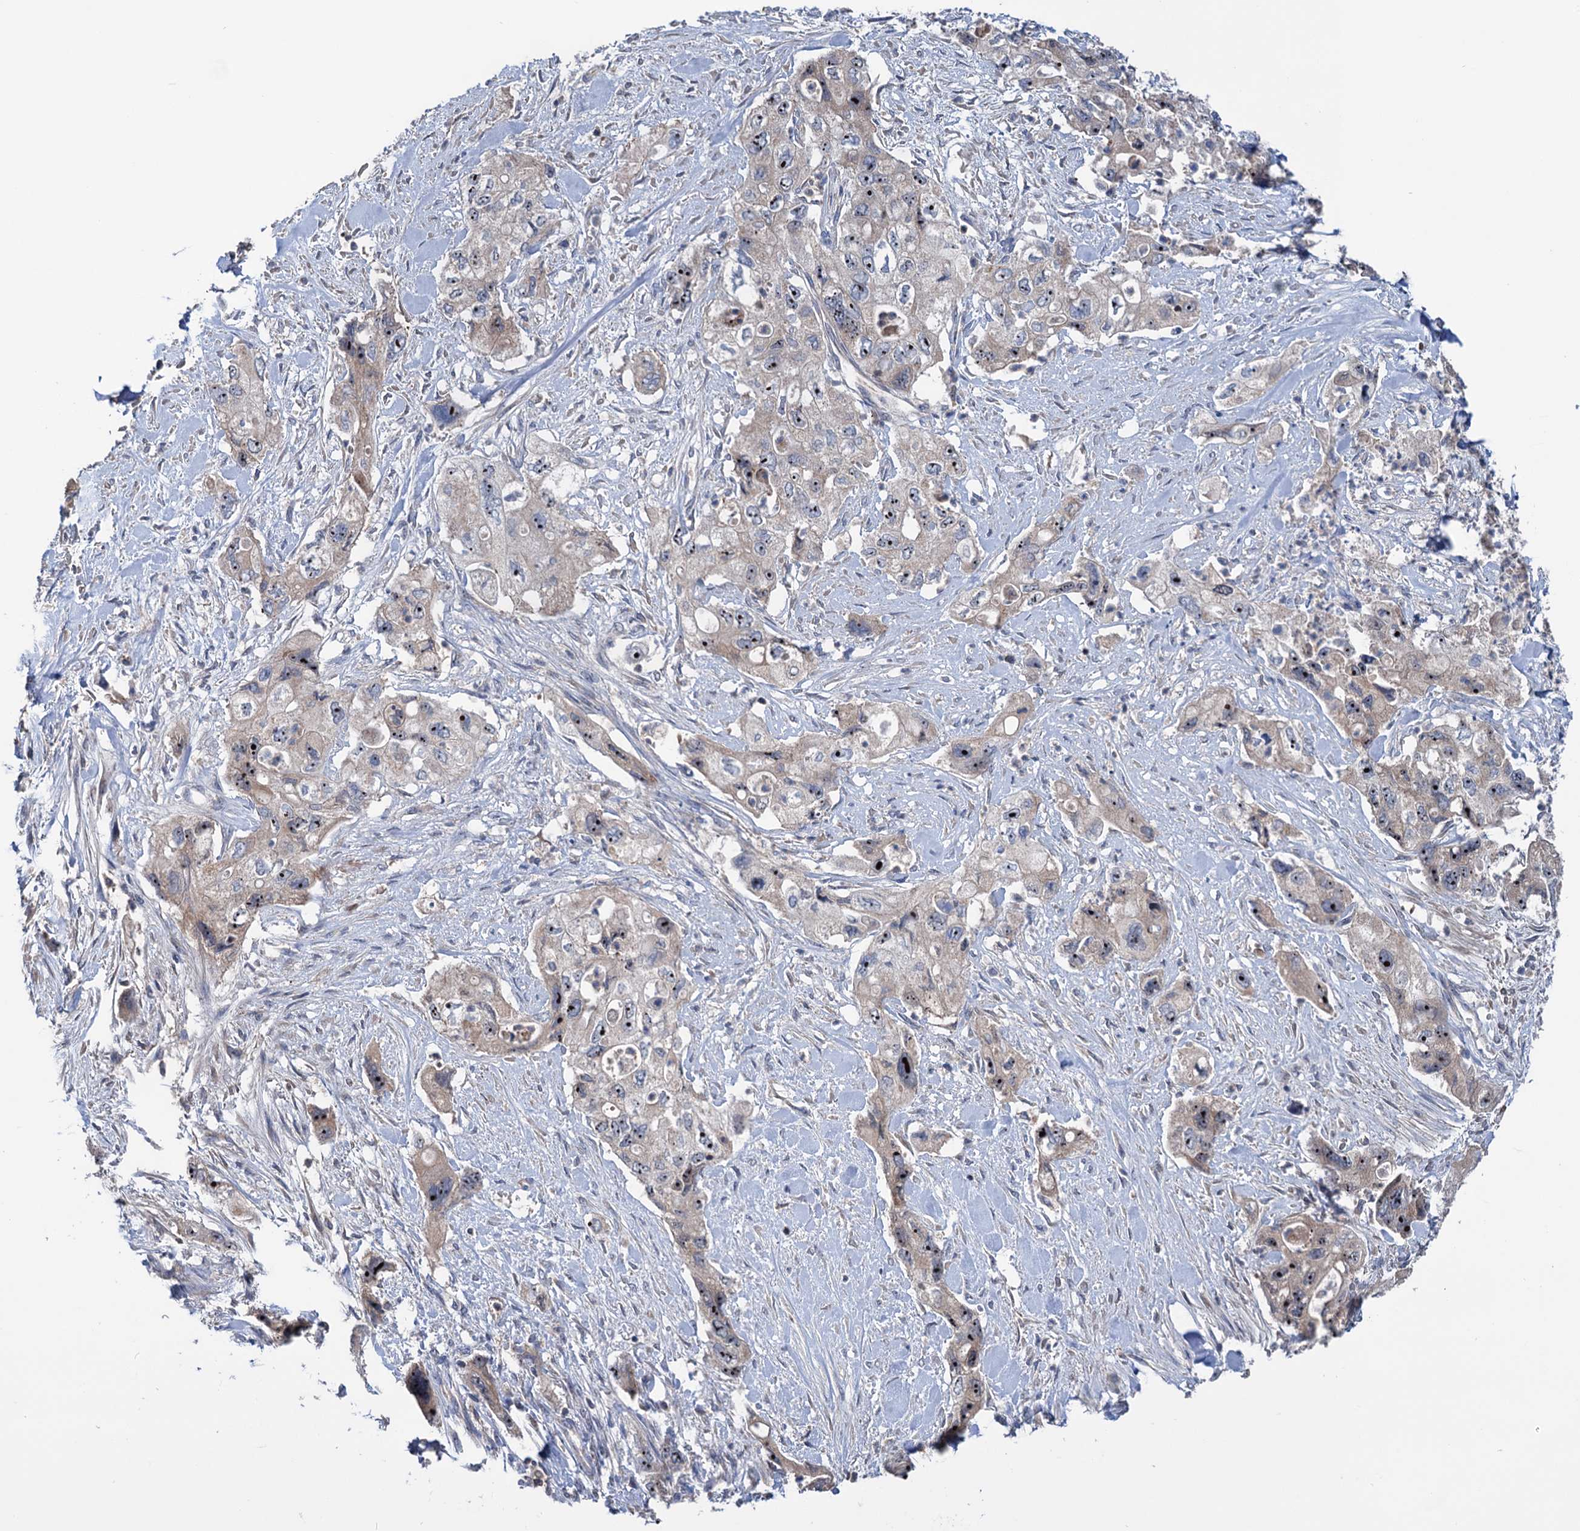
{"staining": {"intensity": "moderate", "quantity": ">75%", "location": "nuclear"}, "tissue": "pancreatic cancer", "cell_type": "Tumor cells", "image_type": "cancer", "snomed": [{"axis": "morphology", "description": "Adenocarcinoma, NOS"}, {"axis": "topography", "description": "Pancreas"}], "caption": "Human adenocarcinoma (pancreatic) stained for a protein (brown) exhibits moderate nuclear positive staining in about >75% of tumor cells.", "gene": "HTR3B", "patient": {"sex": "female", "age": 73}}